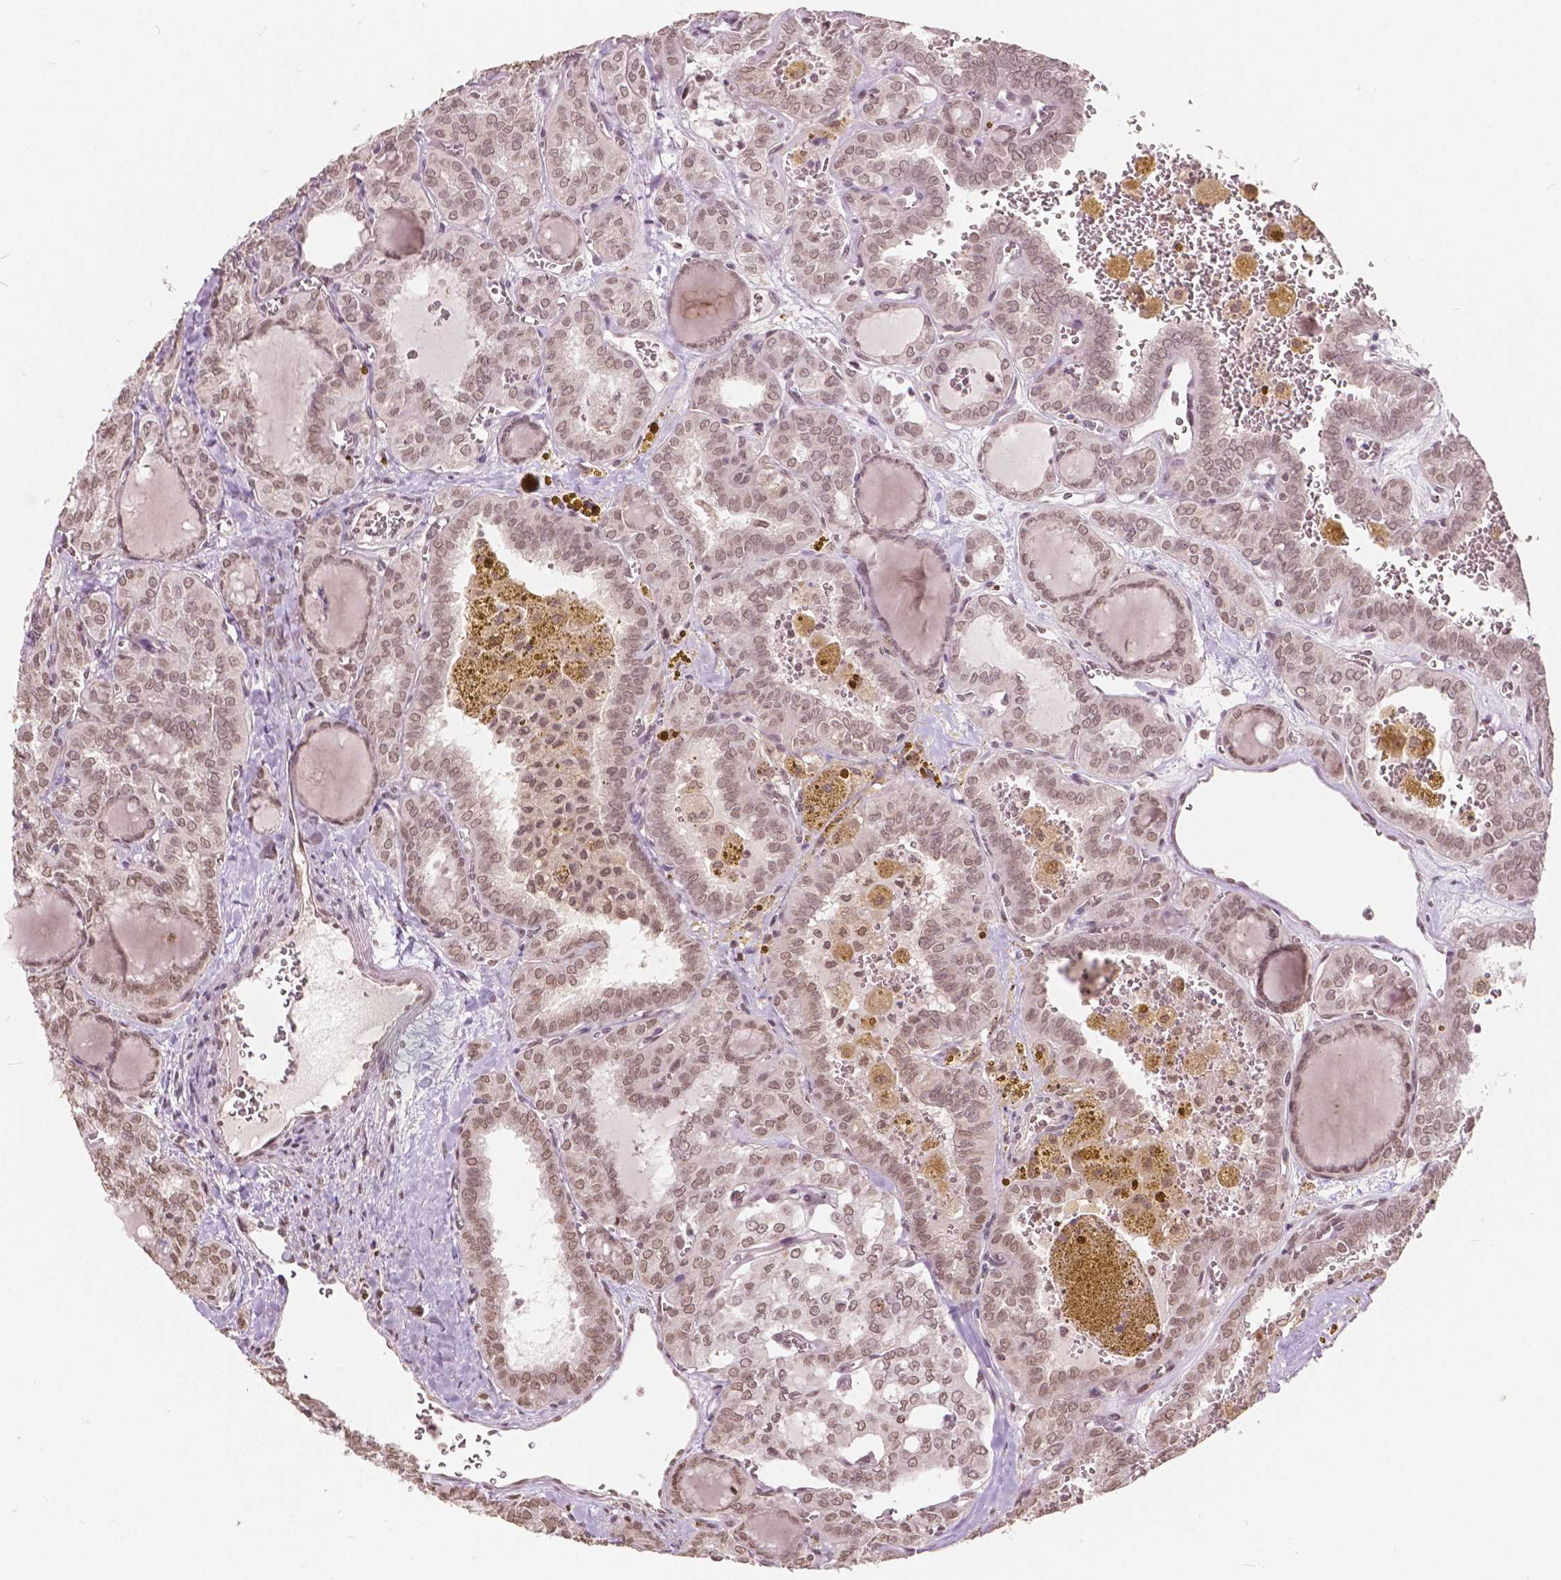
{"staining": {"intensity": "moderate", "quantity": ">75%", "location": "nuclear"}, "tissue": "thyroid cancer", "cell_type": "Tumor cells", "image_type": "cancer", "snomed": [{"axis": "morphology", "description": "Papillary adenocarcinoma, NOS"}, {"axis": "topography", "description": "Thyroid gland"}], "caption": "Protein expression analysis of papillary adenocarcinoma (thyroid) displays moderate nuclear positivity in approximately >75% of tumor cells.", "gene": "HOXA10", "patient": {"sex": "female", "age": 41}}